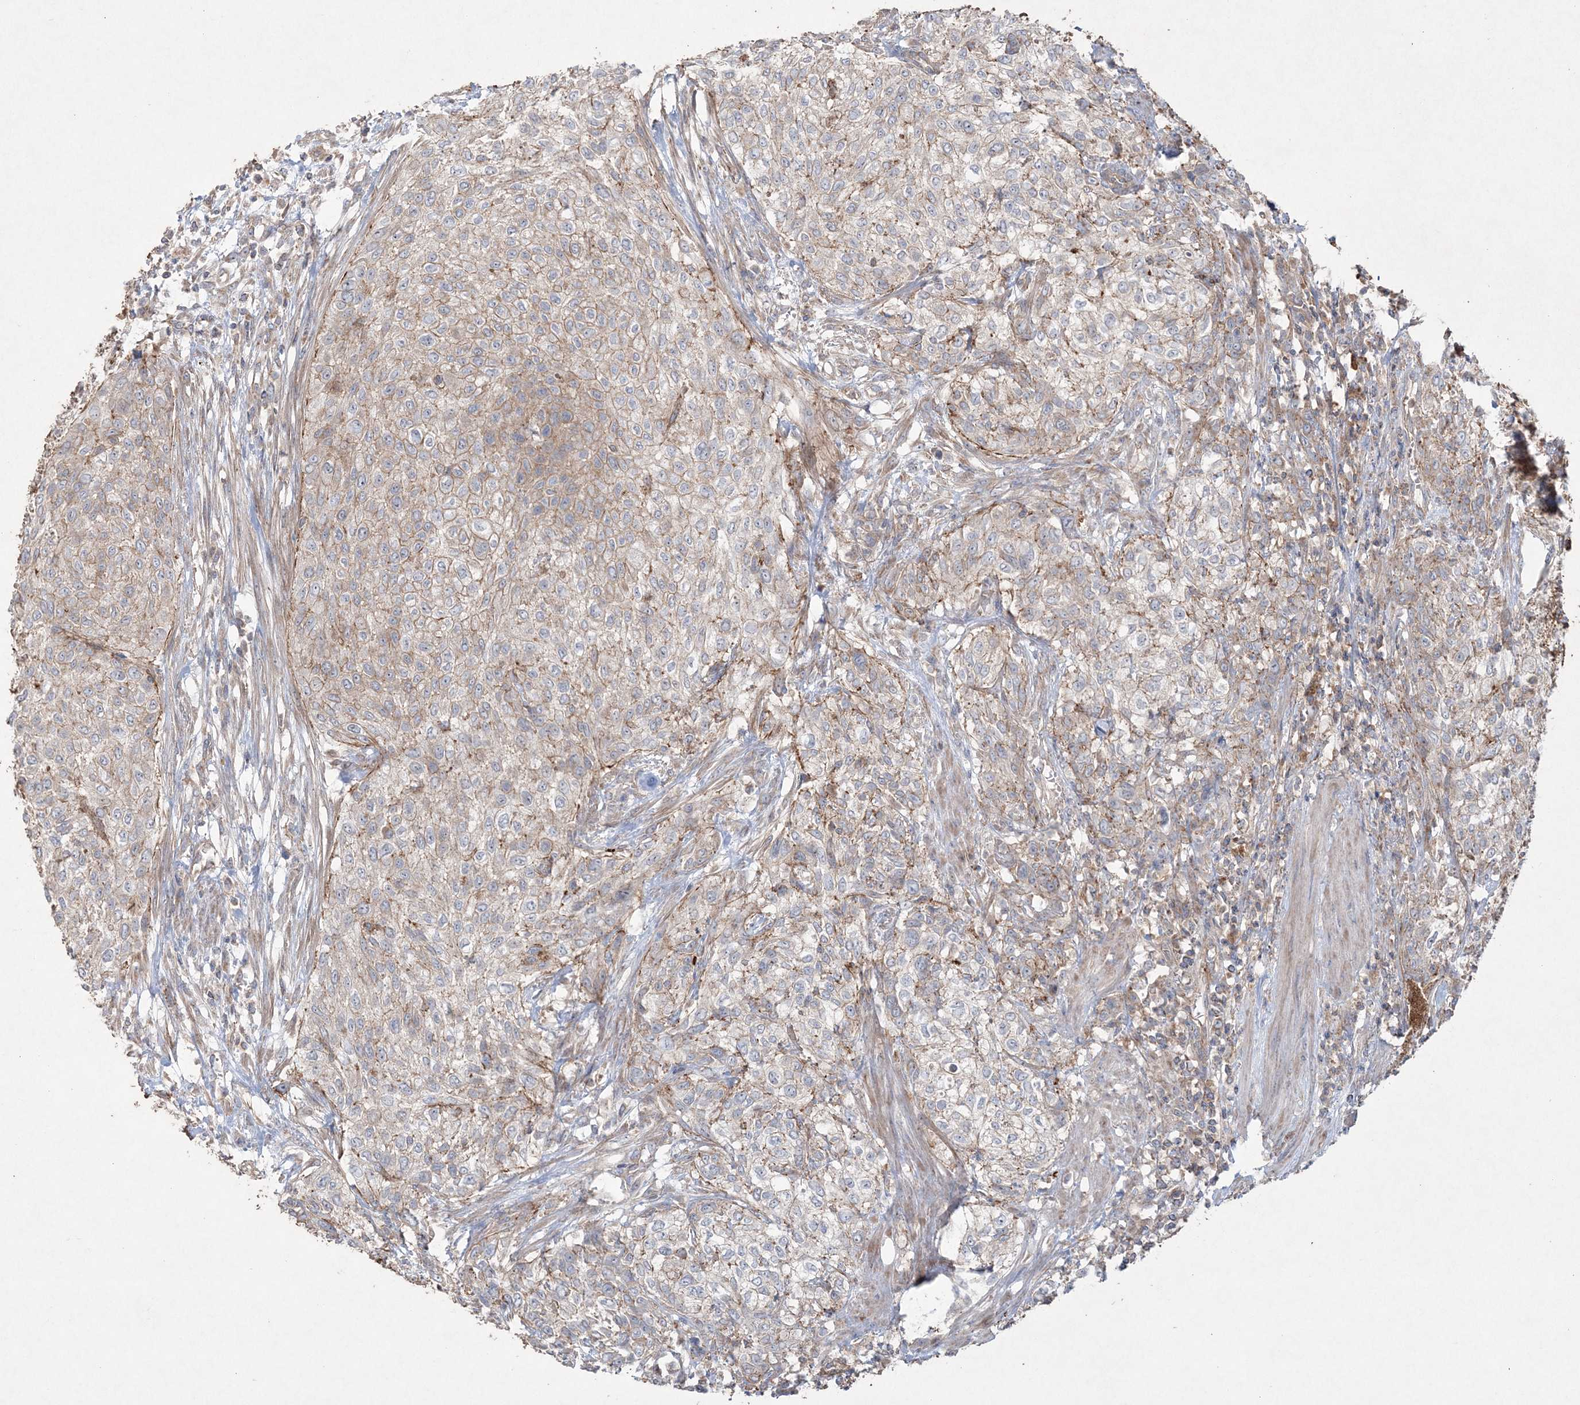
{"staining": {"intensity": "moderate", "quantity": "25%-75%", "location": "cytoplasmic/membranous"}, "tissue": "urothelial cancer", "cell_type": "Tumor cells", "image_type": "cancer", "snomed": [{"axis": "morphology", "description": "Urothelial carcinoma, High grade"}, {"axis": "topography", "description": "Urinary bladder"}], "caption": "An immunohistochemistry (IHC) histopathology image of tumor tissue is shown. Protein staining in brown highlights moderate cytoplasmic/membranous positivity in urothelial cancer within tumor cells.", "gene": "TTC7A", "patient": {"sex": "male", "age": 35}}